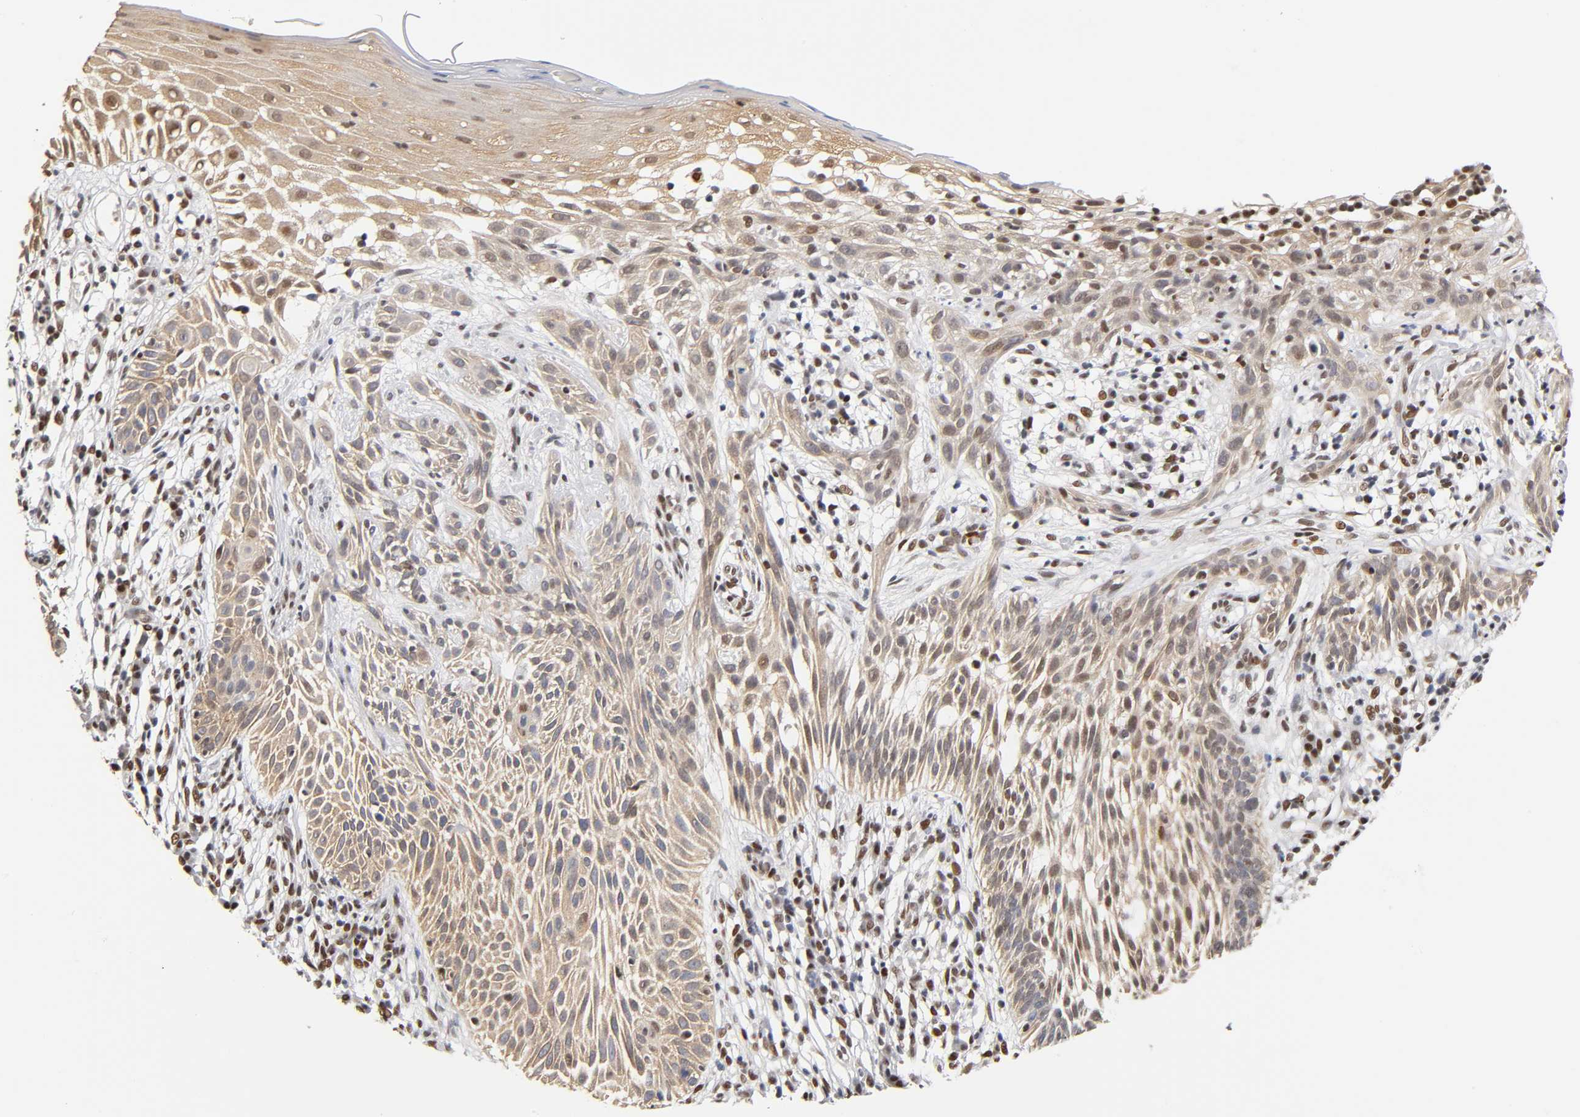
{"staining": {"intensity": "moderate", "quantity": "25%-75%", "location": "cytoplasmic/membranous,nuclear"}, "tissue": "skin cancer", "cell_type": "Tumor cells", "image_type": "cancer", "snomed": [{"axis": "morphology", "description": "Normal tissue, NOS"}, {"axis": "morphology", "description": "Basal cell carcinoma"}, {"axis": "topography", "description": "Skin"}], "caption": "Human basal cell carcinoma (skin) stained with a protein marker demonstrates moderate staining in tumor cells.", "gene": "NR3C1", "patient": {"sex": "female", "age": 69}}